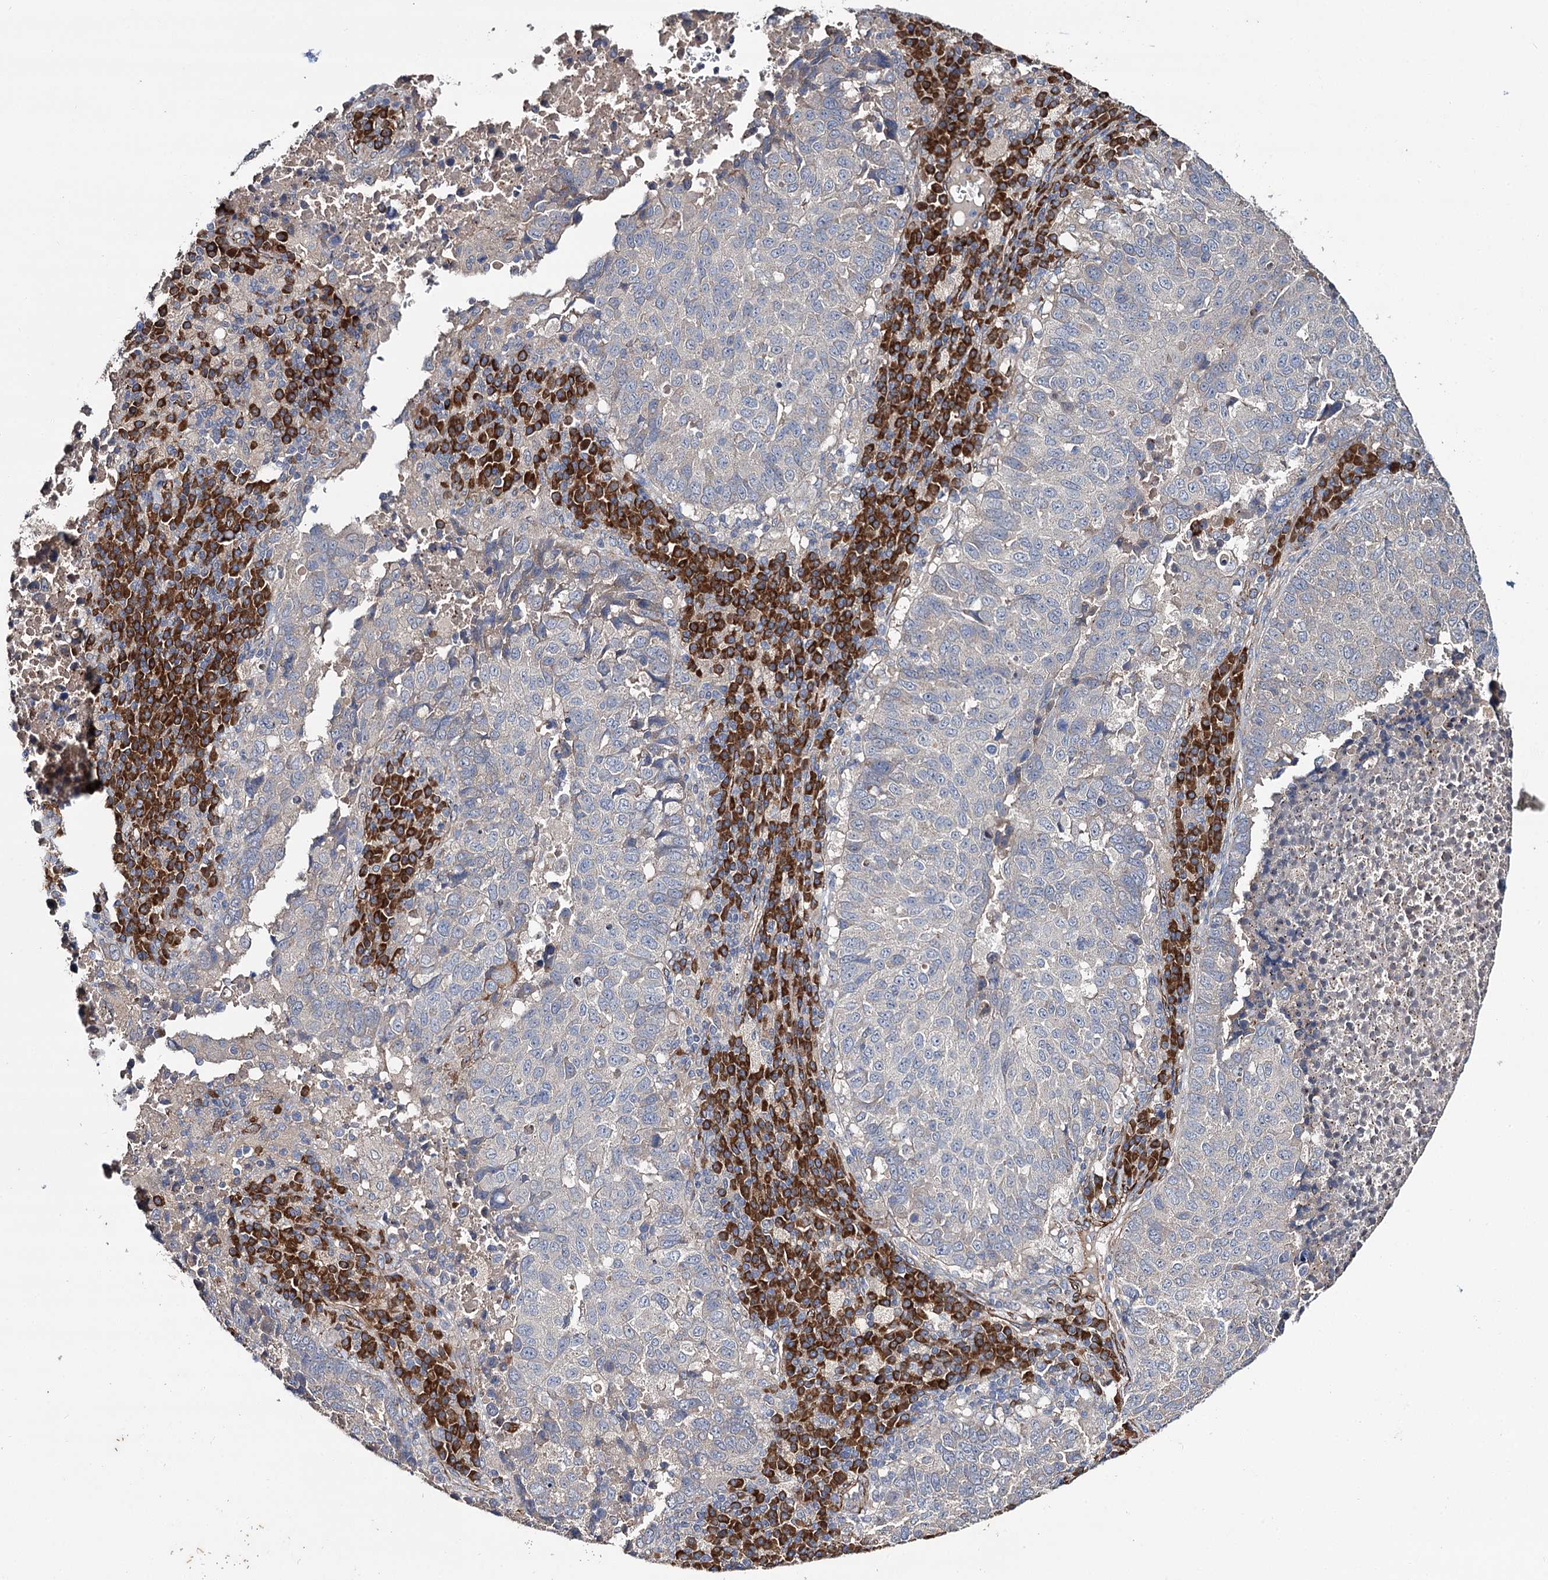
{"staining": {"intensity": "negative", "quantity": "none", "location": "none"}, "tissue": "lung cancer", "cell_type": "Tumor cells", "image_type": "cancer", "snomed": [{"axis": "morphology", "description": "Squamous cell carcinoma, NOS"}, {"axis": "topography", "description": "Lung"}], "caption": "The immunohistochemistry (IHC) image has no significant staining in tumor cells of lung cancer (squamous cell carcinoma) tissue.", "gene": "SPATS2", "patient": {"sex": "male", "age": 73}}